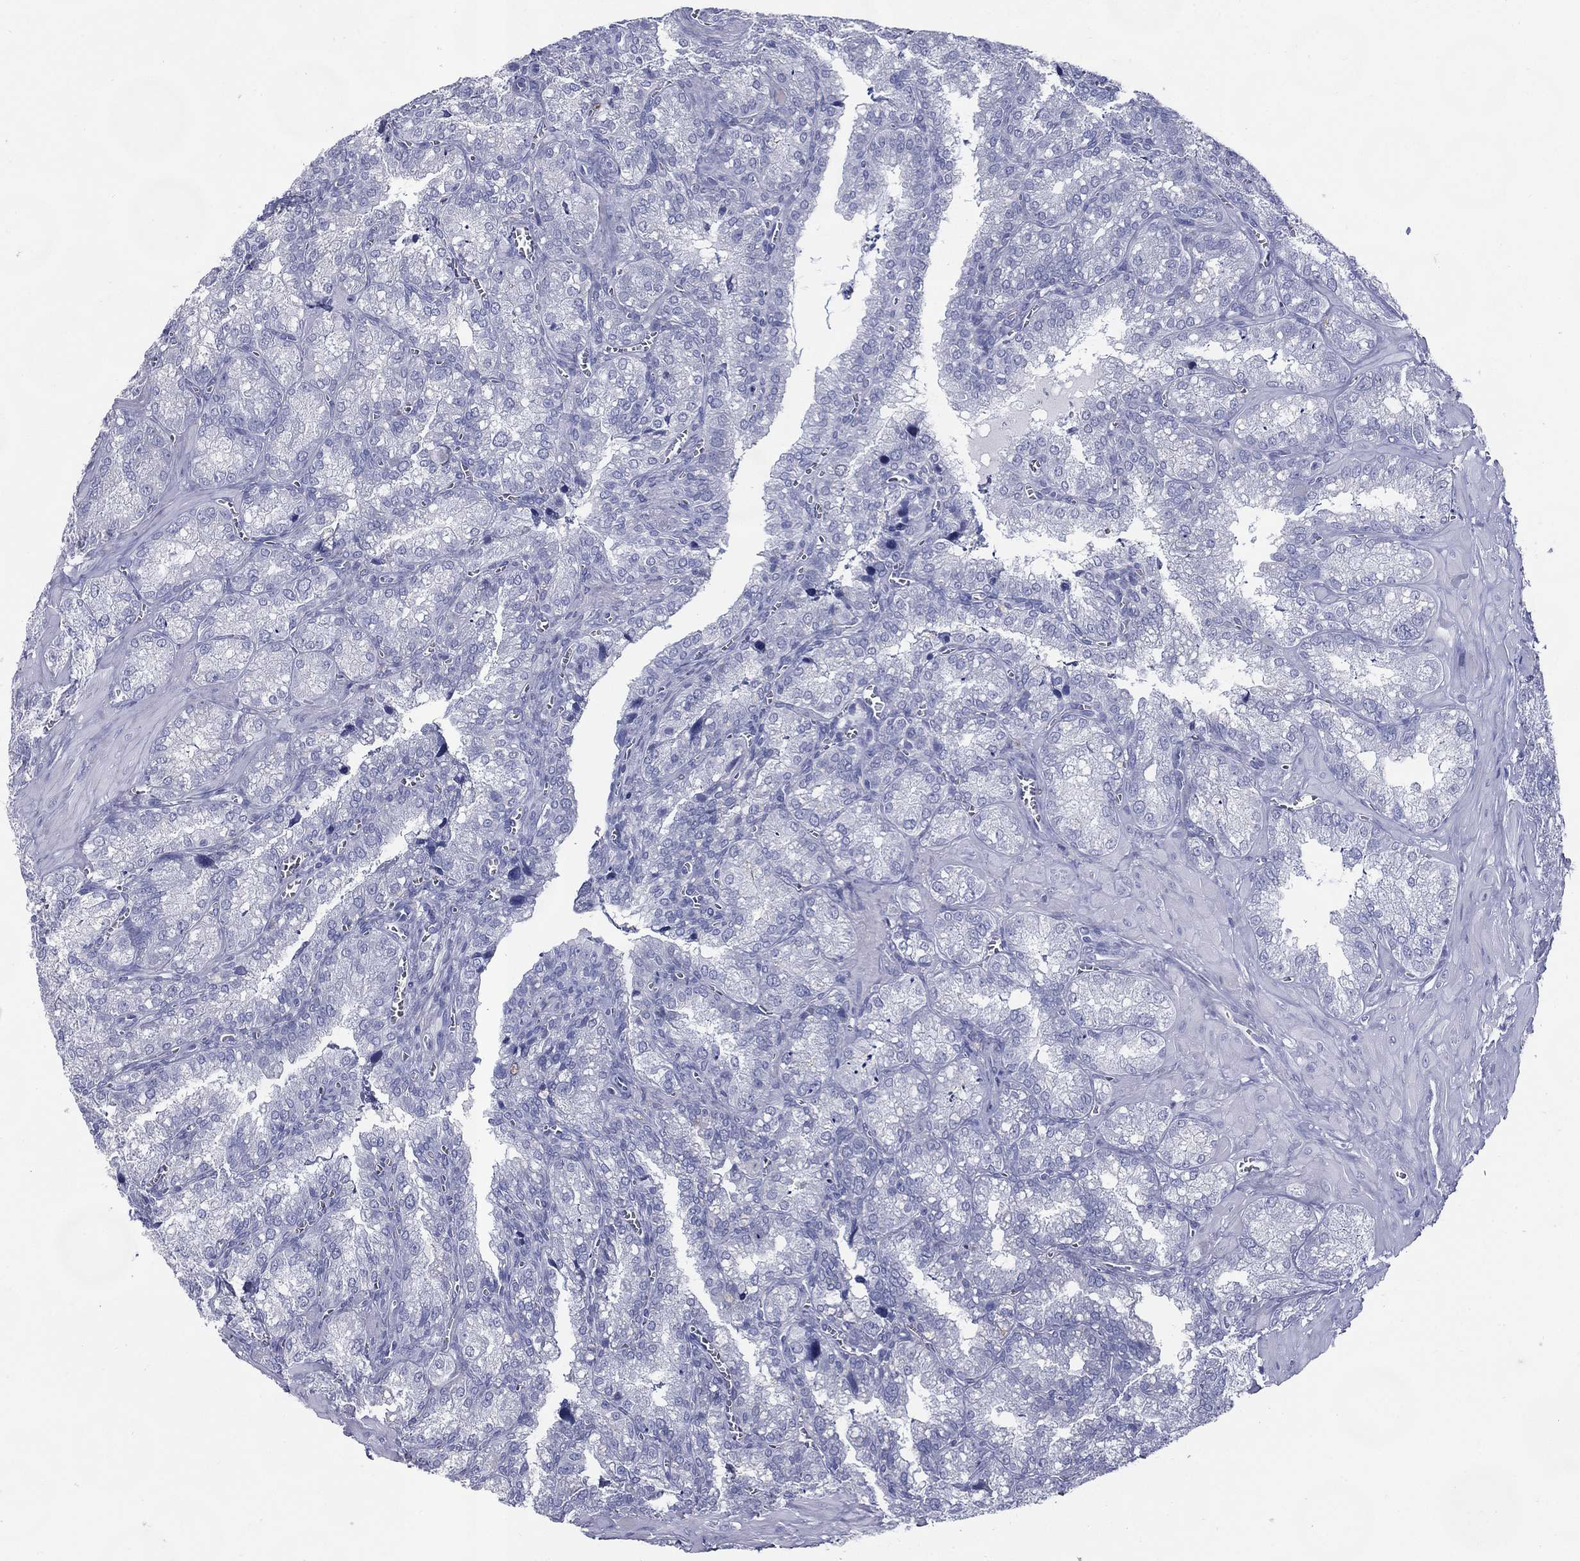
{"staining": {"intensity": "negative", "quantity": "none", "location": "none"}, "tissue": "seminal vesicle", "cell_type": "Glandular cells", "image_type": "normal", "snomed": [{"axis": "morphology", "description": "Normal tissue, NOS"}, {"axis": "topography", "description": "Seminal veicle"}], "caption": "The image reveals no staining of glandular cells in unremarkable seminal vesicle. The staining was performed using DAB to visualize the protein expression in brown, while the nuclei were stained in blue with hematoxylin (Magnification: 20x).", "gene": "KIF2C", "patient": {"sex": "male", "age": 57}}